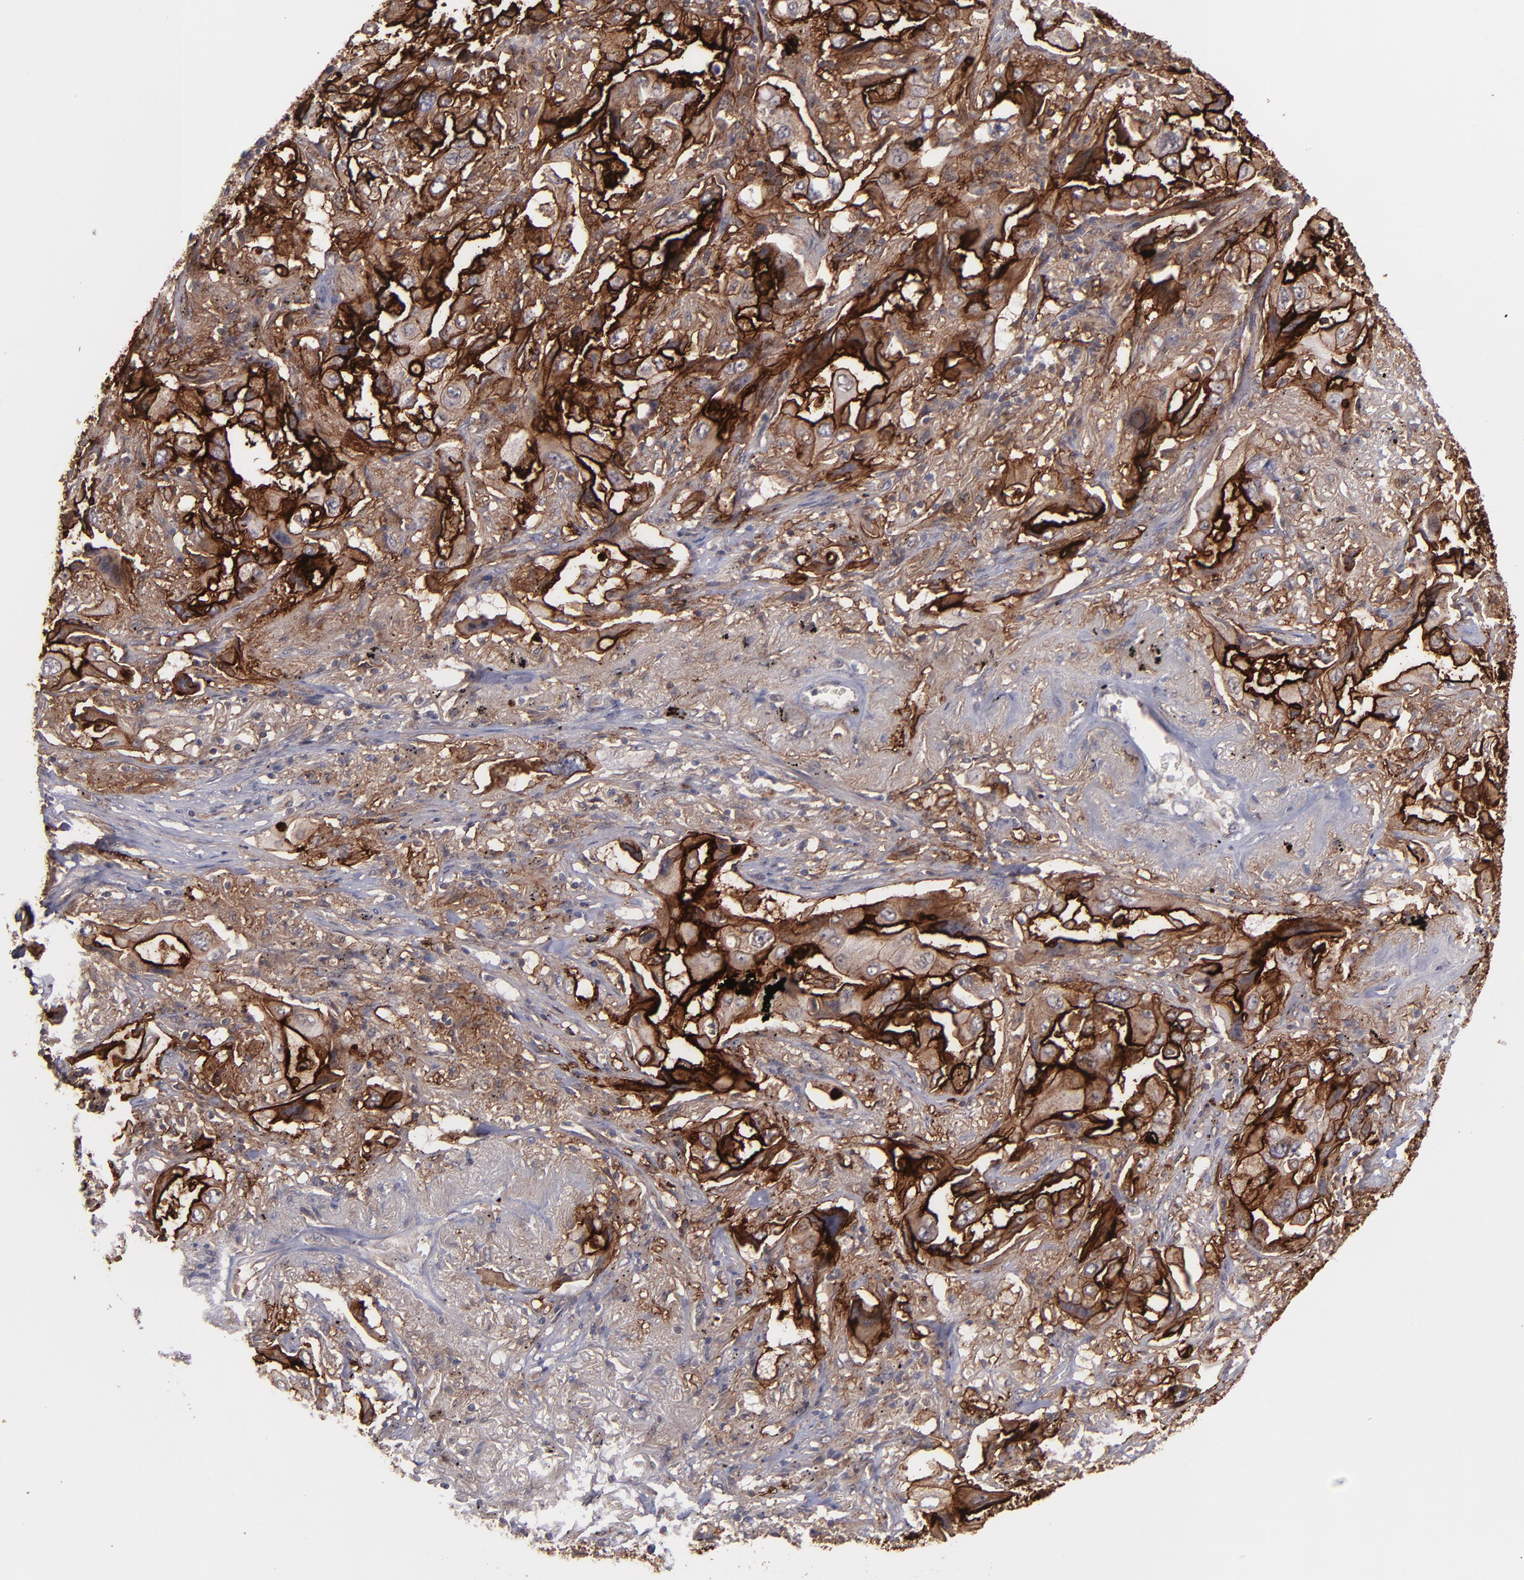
{"staining": {"intensity": "strong", "quantity": "25%-75%", "location": "cytoplasmic/membranous"}, "tissue": "lung cancer", "cell_type": "Tumor cells", "image_type": "cancer", "snomed": [{"axis": "morphology", "description": "Adenocarcinoma, NOS"}, {"axis": "topography", "description": "Lung"}], "caption": "Lung cancer stained with DAB IHC demonstrates high levels of strong cytoplasmic/membranous staining in approximately 25%-75% of tumor cells. The protein is shown in brown color, while the nuclei are stained blue.", "gene": "ICAM1", "patient": {"sex": "female", "age": 65}}